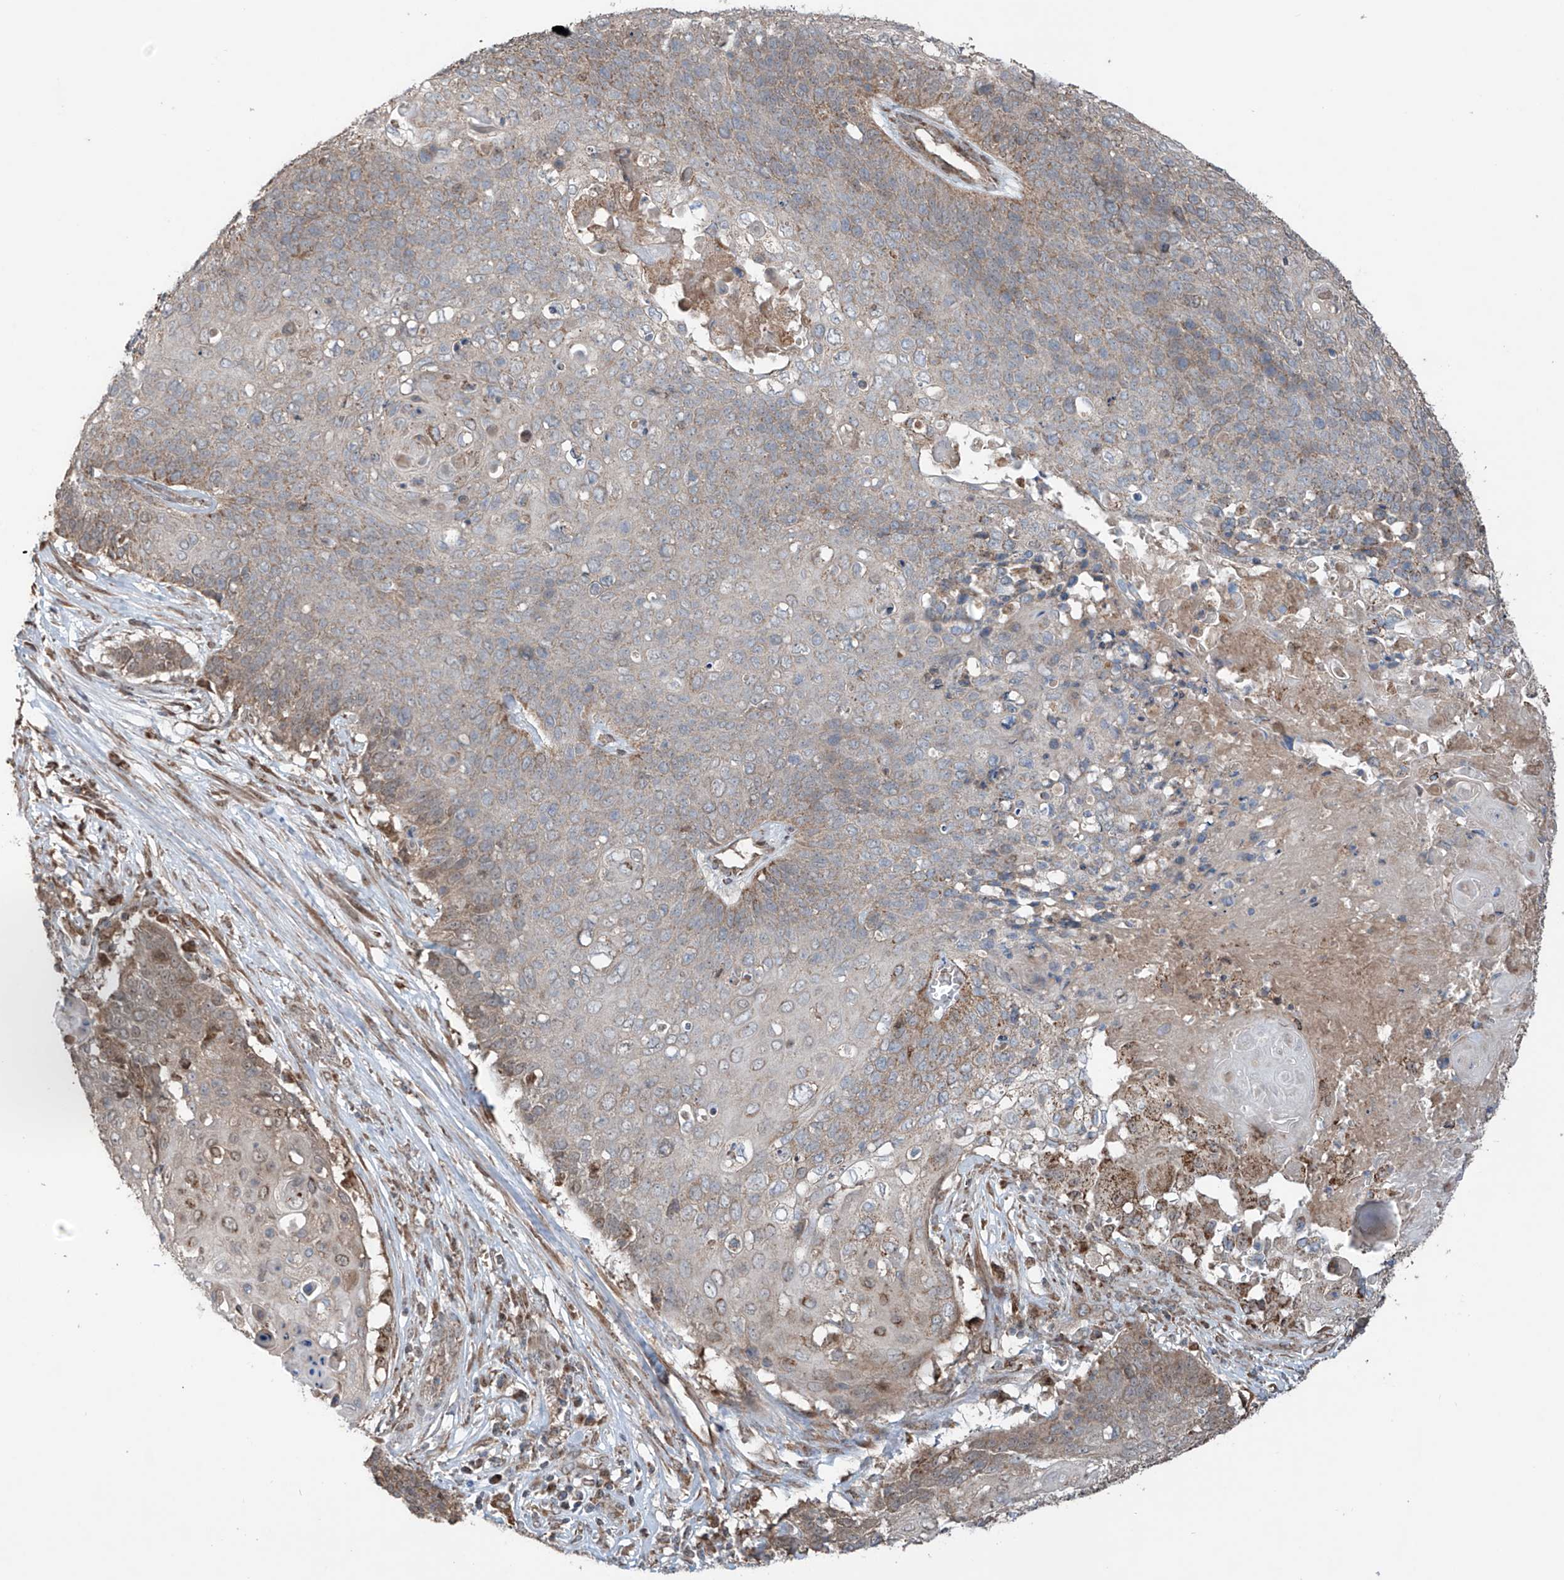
{"staining": {"intensity": "weak", "quantity": "25%-75%", "location": "cytoplasmic/membranous"}, "tissue": "cervical cancer", "cell_type": "Tumor cells", "image_type": "cancer", "snomed": [{"axis": "morphology", "description": "Squamous cell carcinoma, NOS"}, {"axis": "topography", "description": "Cervix"}], "caption": "Protein staining of cervical cancer tissue displays weak cytoplasmic/membranous expression in about 25%-75% of tumor cells.", "gene": "SAMD3", "patient": {"sex": "female", "age": 39}}